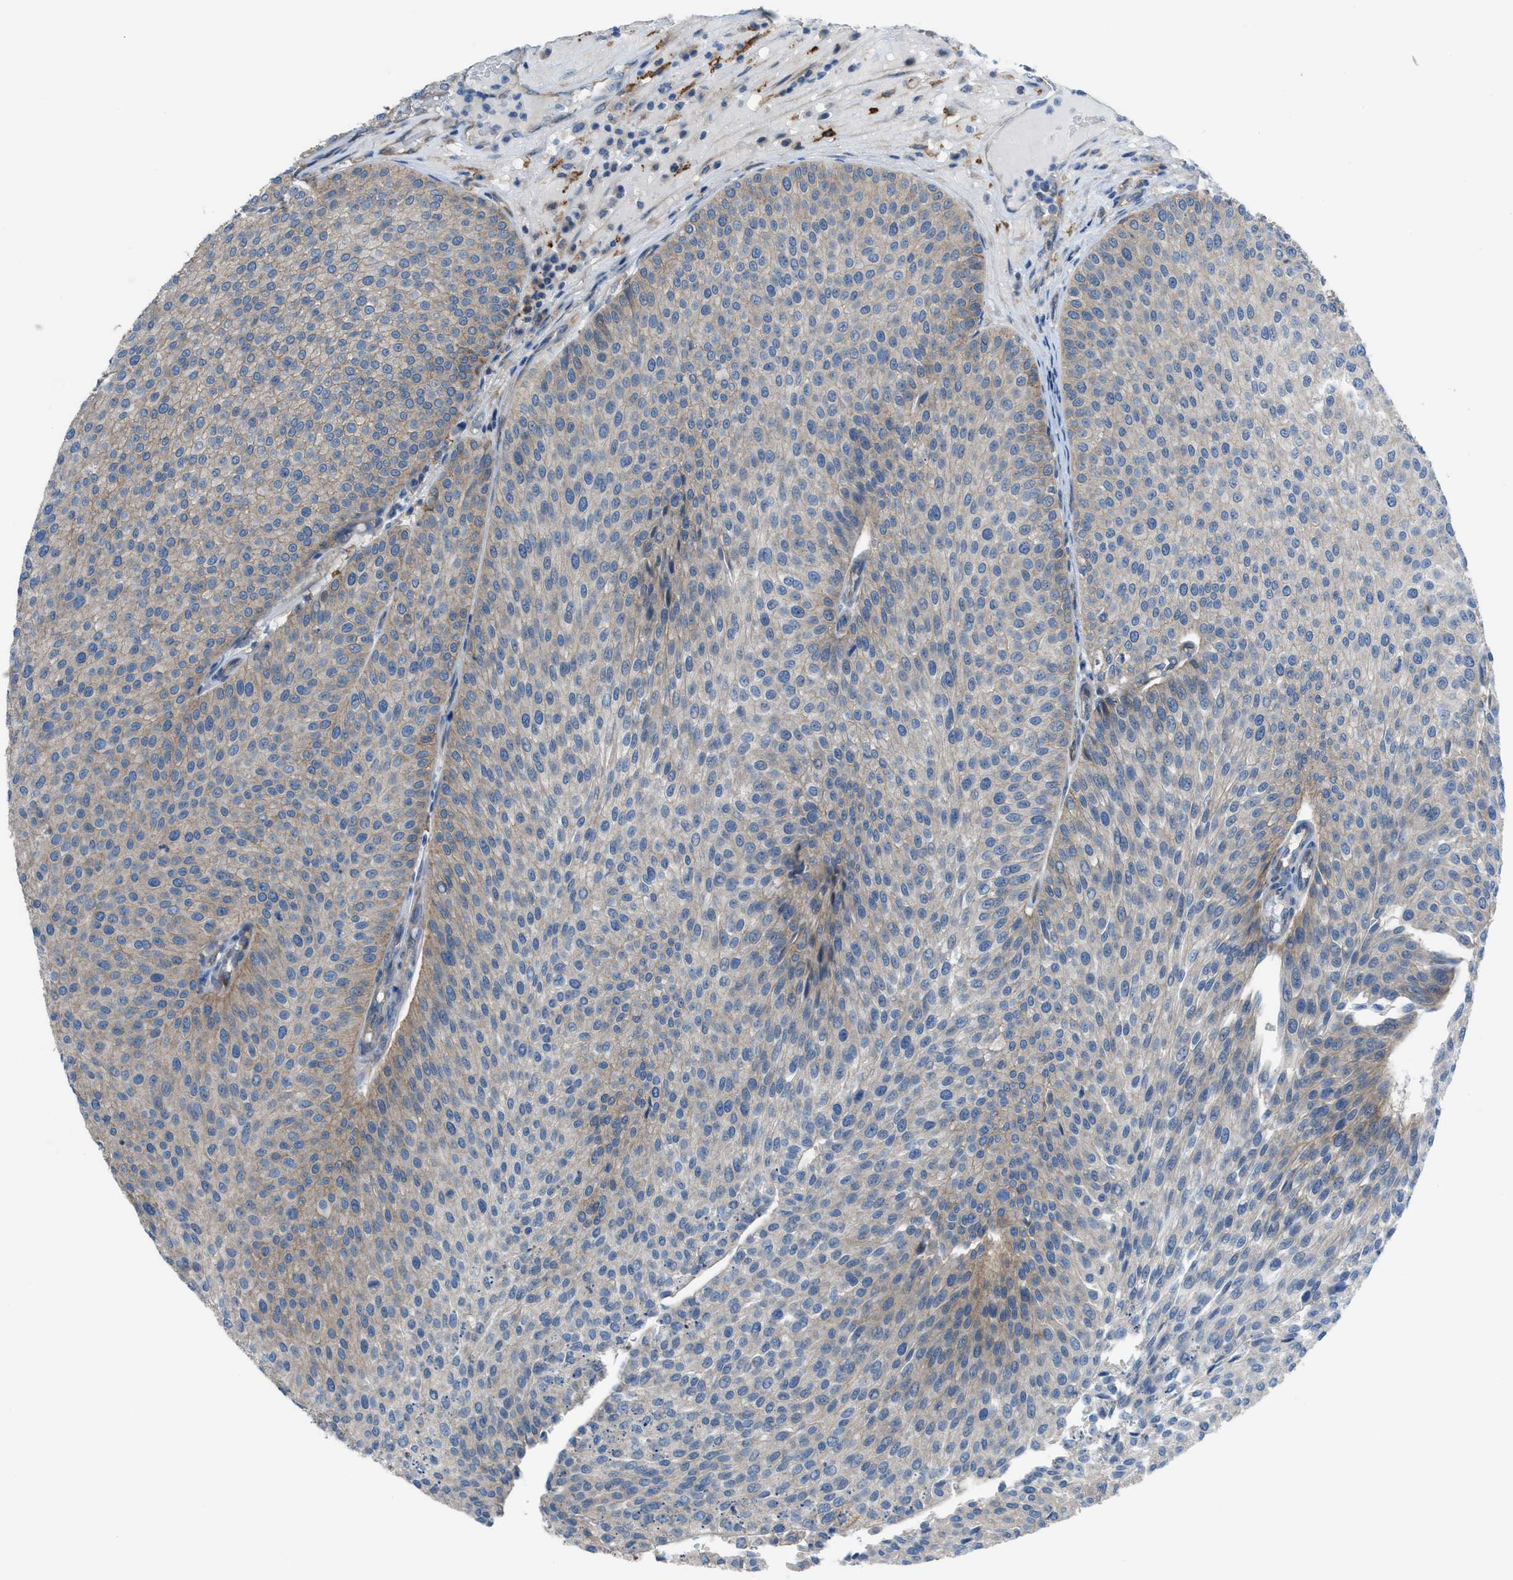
{"staining": {"intensity": "weak", "quantity": "25%-75%", "location": "cytoplasmic/membranous"}, "tissue": "urothelial cancer", "cell_type": "Tumor cells", "image_type": "cancer", "snomed": [{"axis": "morphology", "description": "Urothelial carcinoma, Low grade"}, {"axis": "topography", "description": "Smooth muscle"}, {"axis": "topography", "description": "Urinary bladder"}], "caption": "The histopathology image shows immunohistochemical staining of low-grade urothelial carcinoma. There is weak cytoplasmic/membranous positivity is appreciated in approximately 25%-75% of tumor cells. The protein of interest is stained brown, and the nuclei are stained in blue (DAB IHC with brightfield microscopy, high magnification).", "gene": "EGFR", "patient": {"sex": "male", "age": 60}}